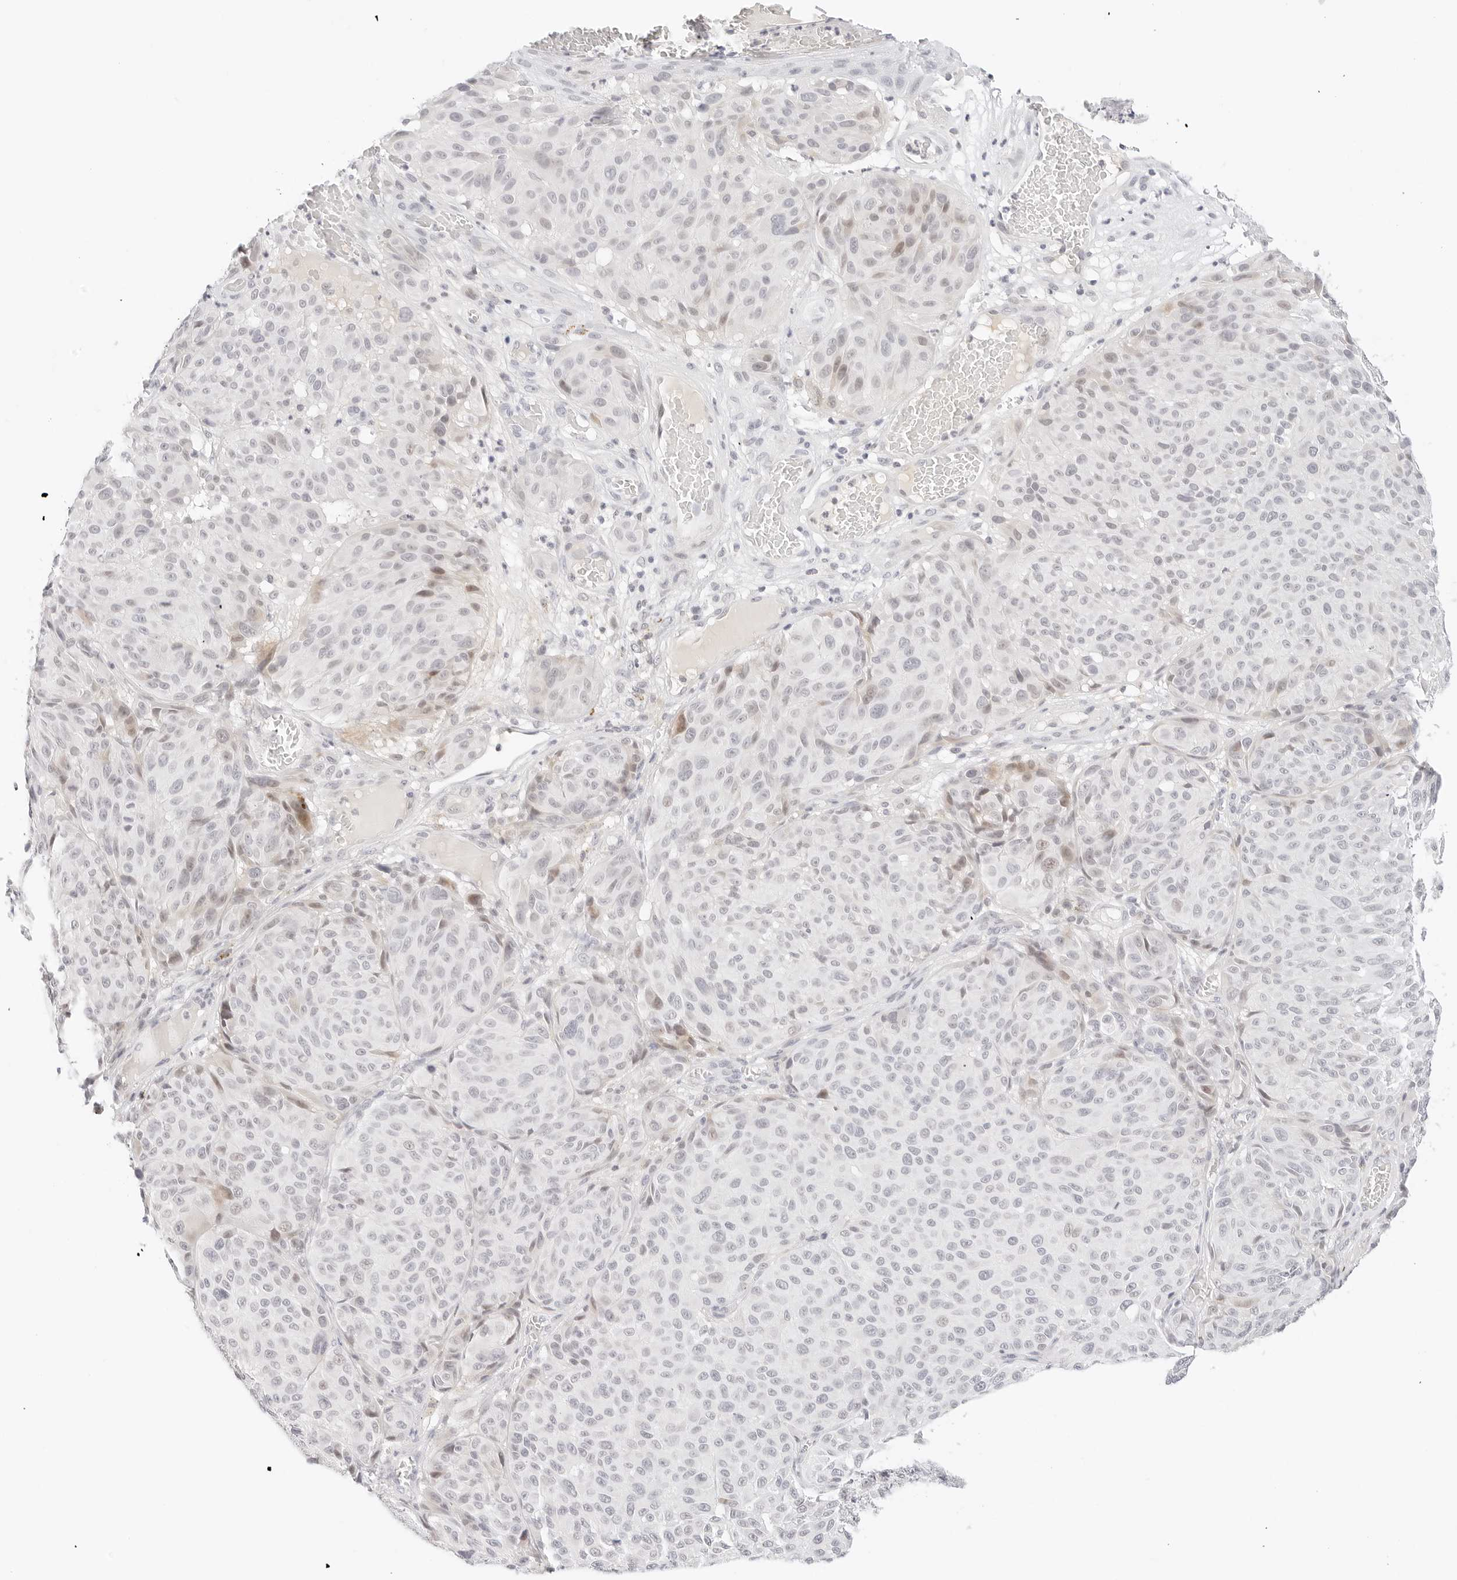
{"staining": {"intensity": "negative", "quantity": "none", "location": "none"}, "tissue": "melanoma", "cell_type": "Tumor cells", "image_type": "cancer", "snomed": [{"axis": "morphology", "description": "Malignant melanoma, NOS"}, {"axis": "topography", "description": "Skin"}], "caption": "IHC image of neoplastic tissue: human malignant melanoma stained with DAB exhibits no significant protein expression in tumor cells.", "gene": "XKR4", "patient": {"sex": "male", "age": 83}}